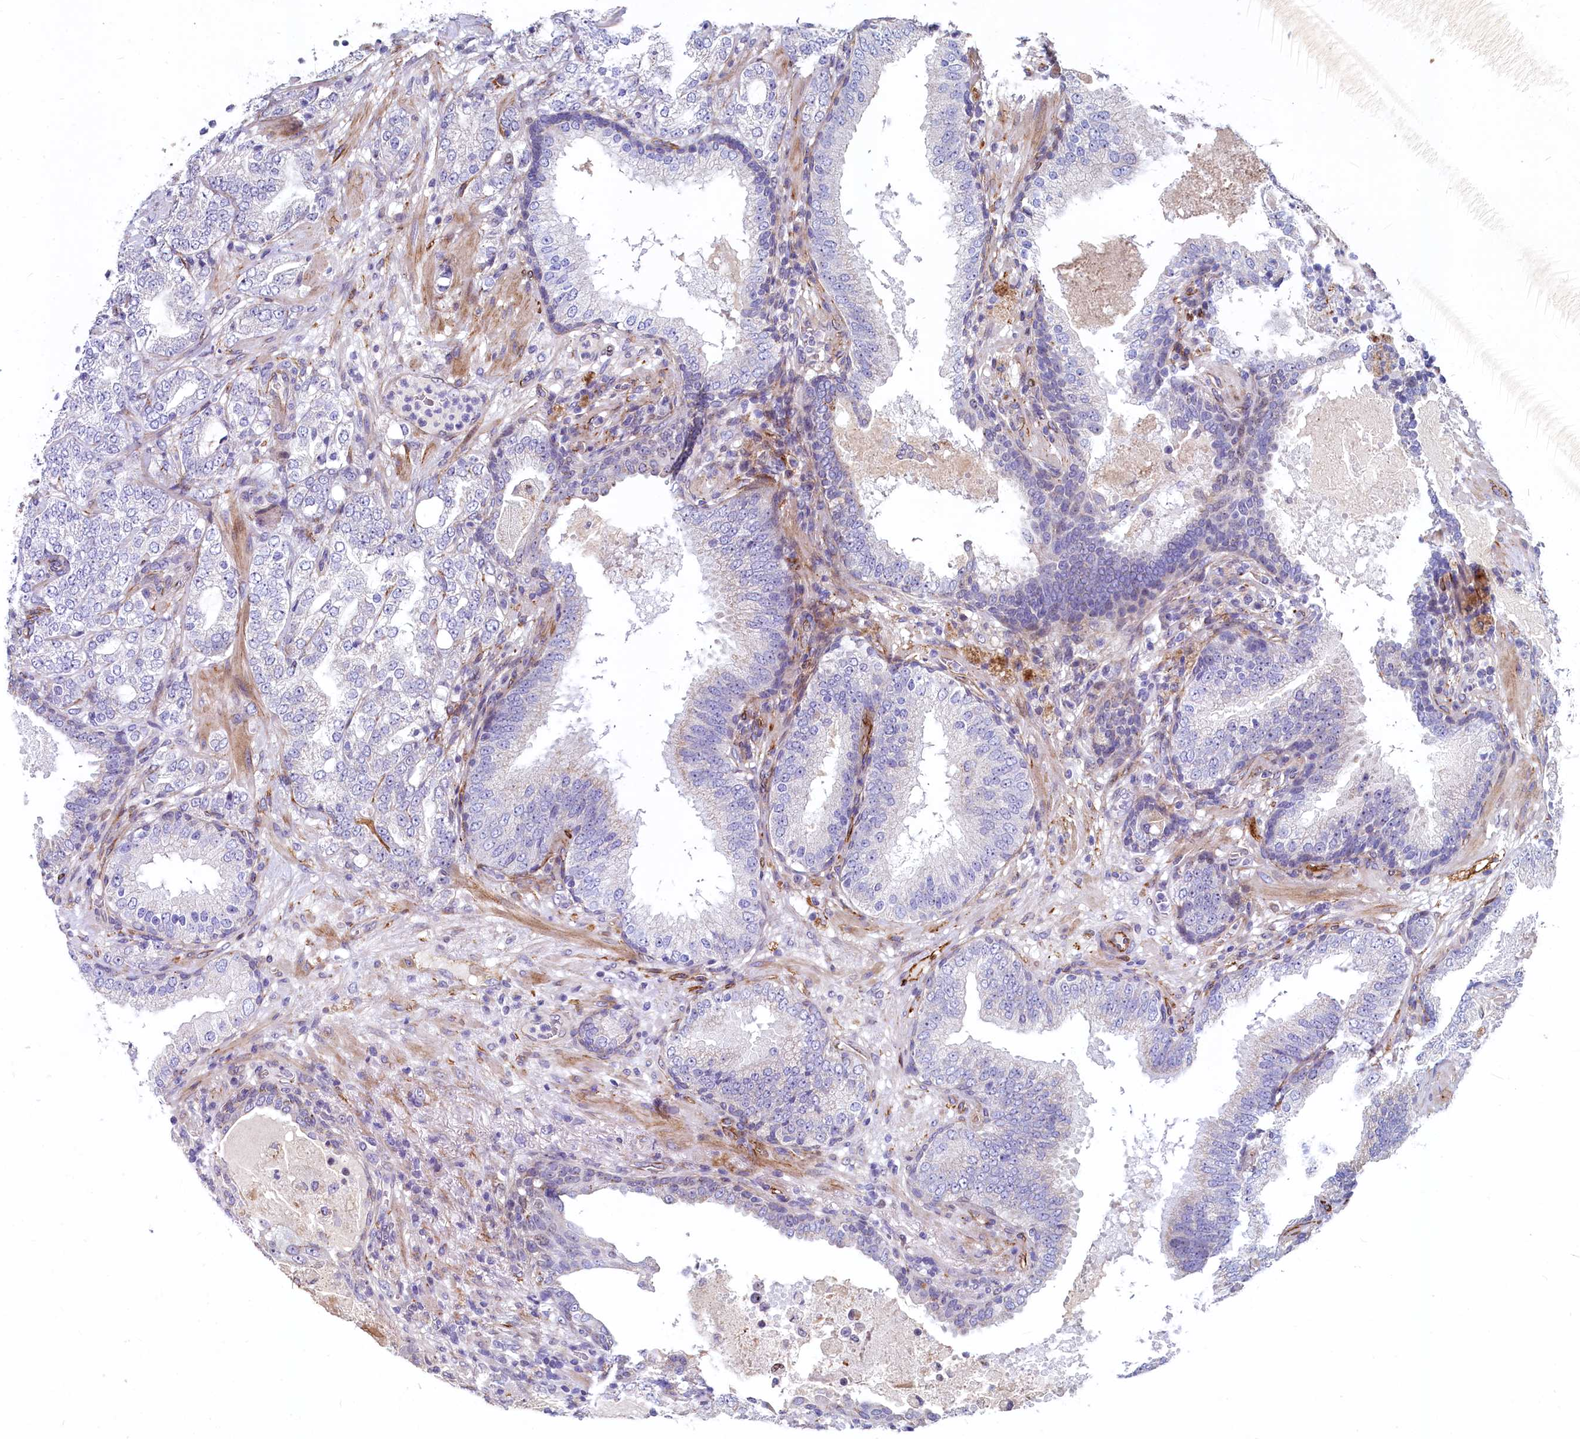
{"staining": {"intensity": "negative", "quantity": "none", "location": "none"}, "tissue": "prostate cancer", "cell_type": "Tumor cells", "image_type": "cancer", "snomed": [{"axis": "morphology", "description": "Adenocarcinoma, High grade"}, {"axis": "topography", "description": "Prostate"}], "caption": "High power microscopy image of an immunohistochemistry histopathology image of prostate cancer, revealing no significant staining in tumor cells.", "gene": "ASXL3", "patient": {"sex": "male", "age": 64}}